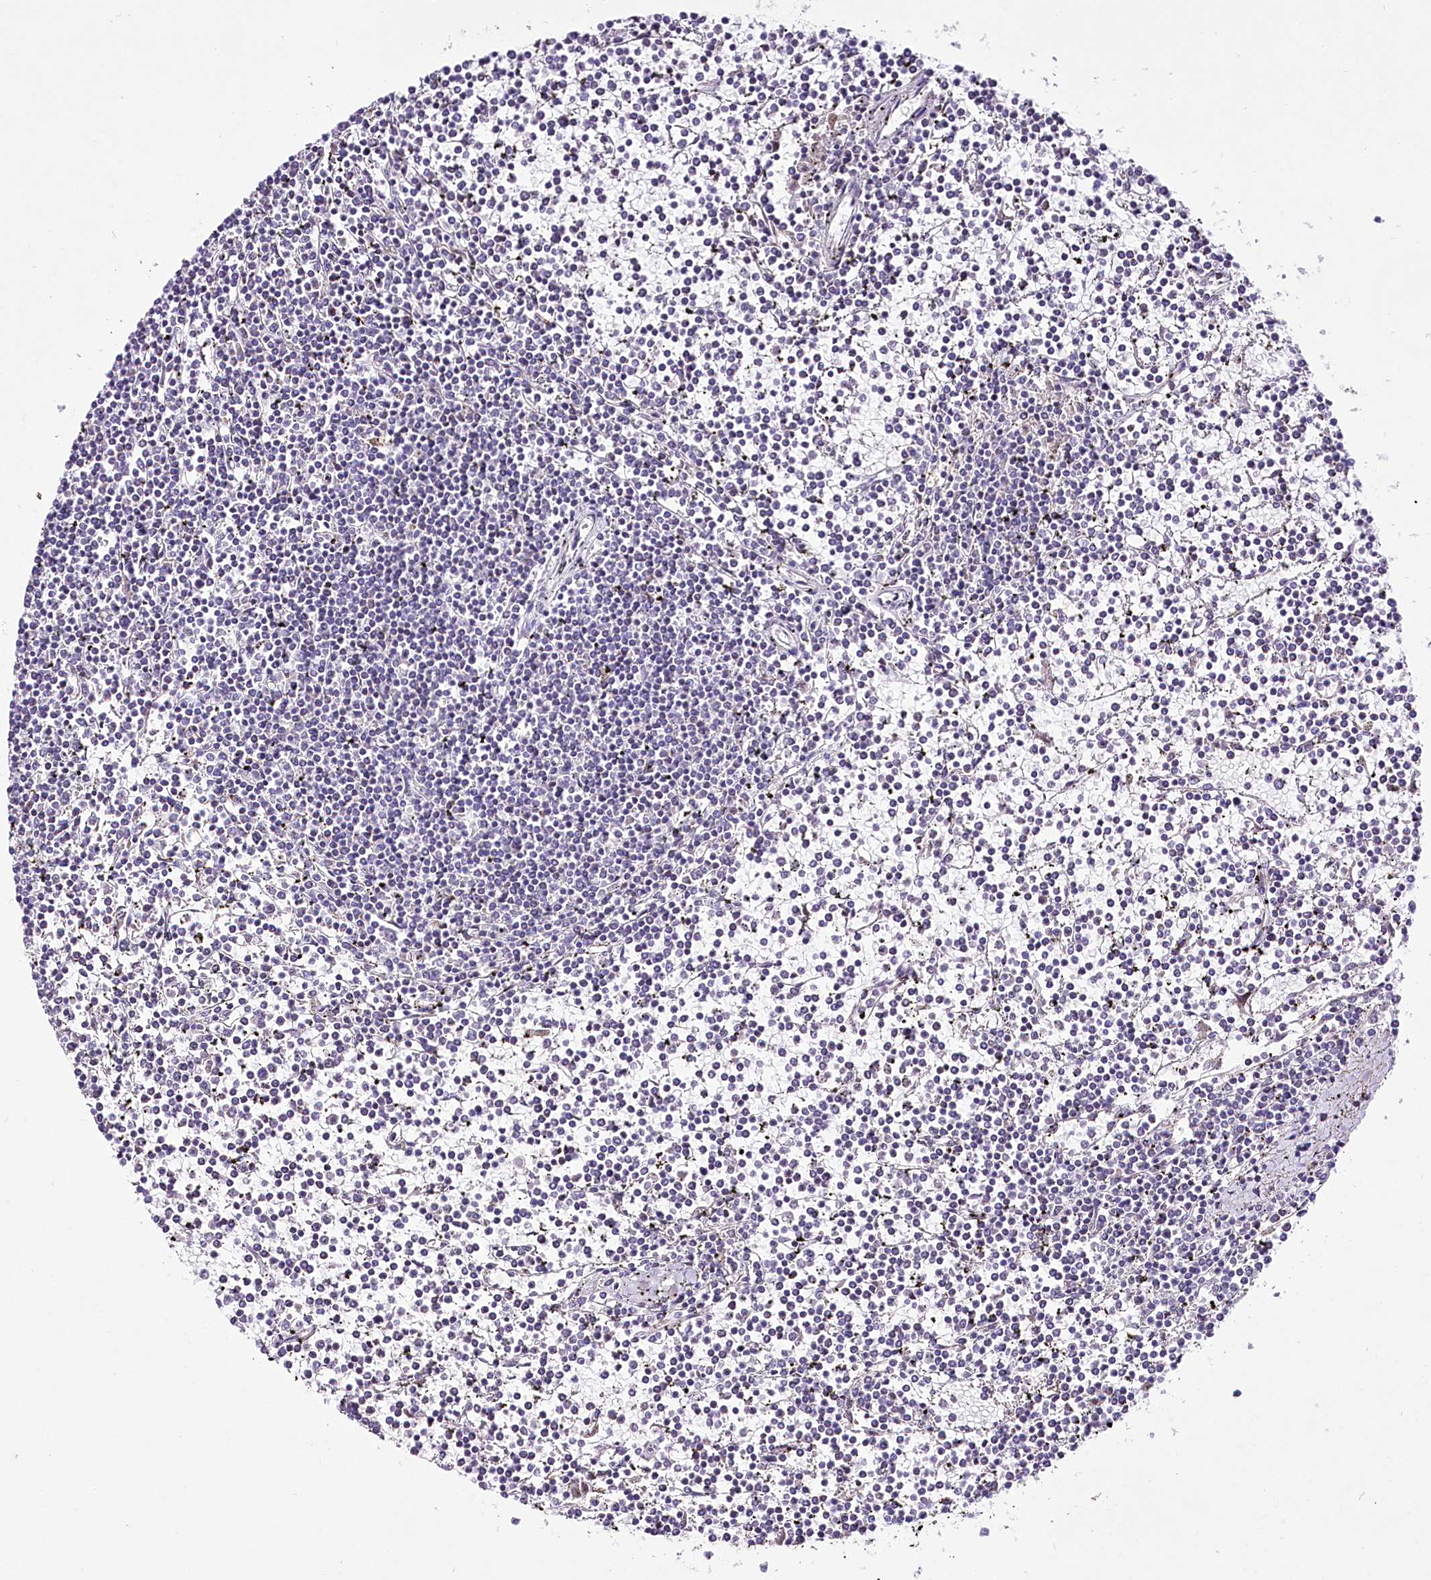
{"staining": {"intensity": "negative", "quantity": "none", "location": "none"}, "tissue": "lymphoma", "cell_type": "Tumor cells", "image_type": "cancer", "snomed": [{"axis": "morphology", "description": "Malignant lymphoma, non-Hodgkin's type, Low grade"}, {"axis": "topography", "description": "Spleen"}], "caption": "Tumor cells show no significant protein staining in lymphoma.", "gene": "LRRC14B", "patient": {"sex": "female", "age": 19}}